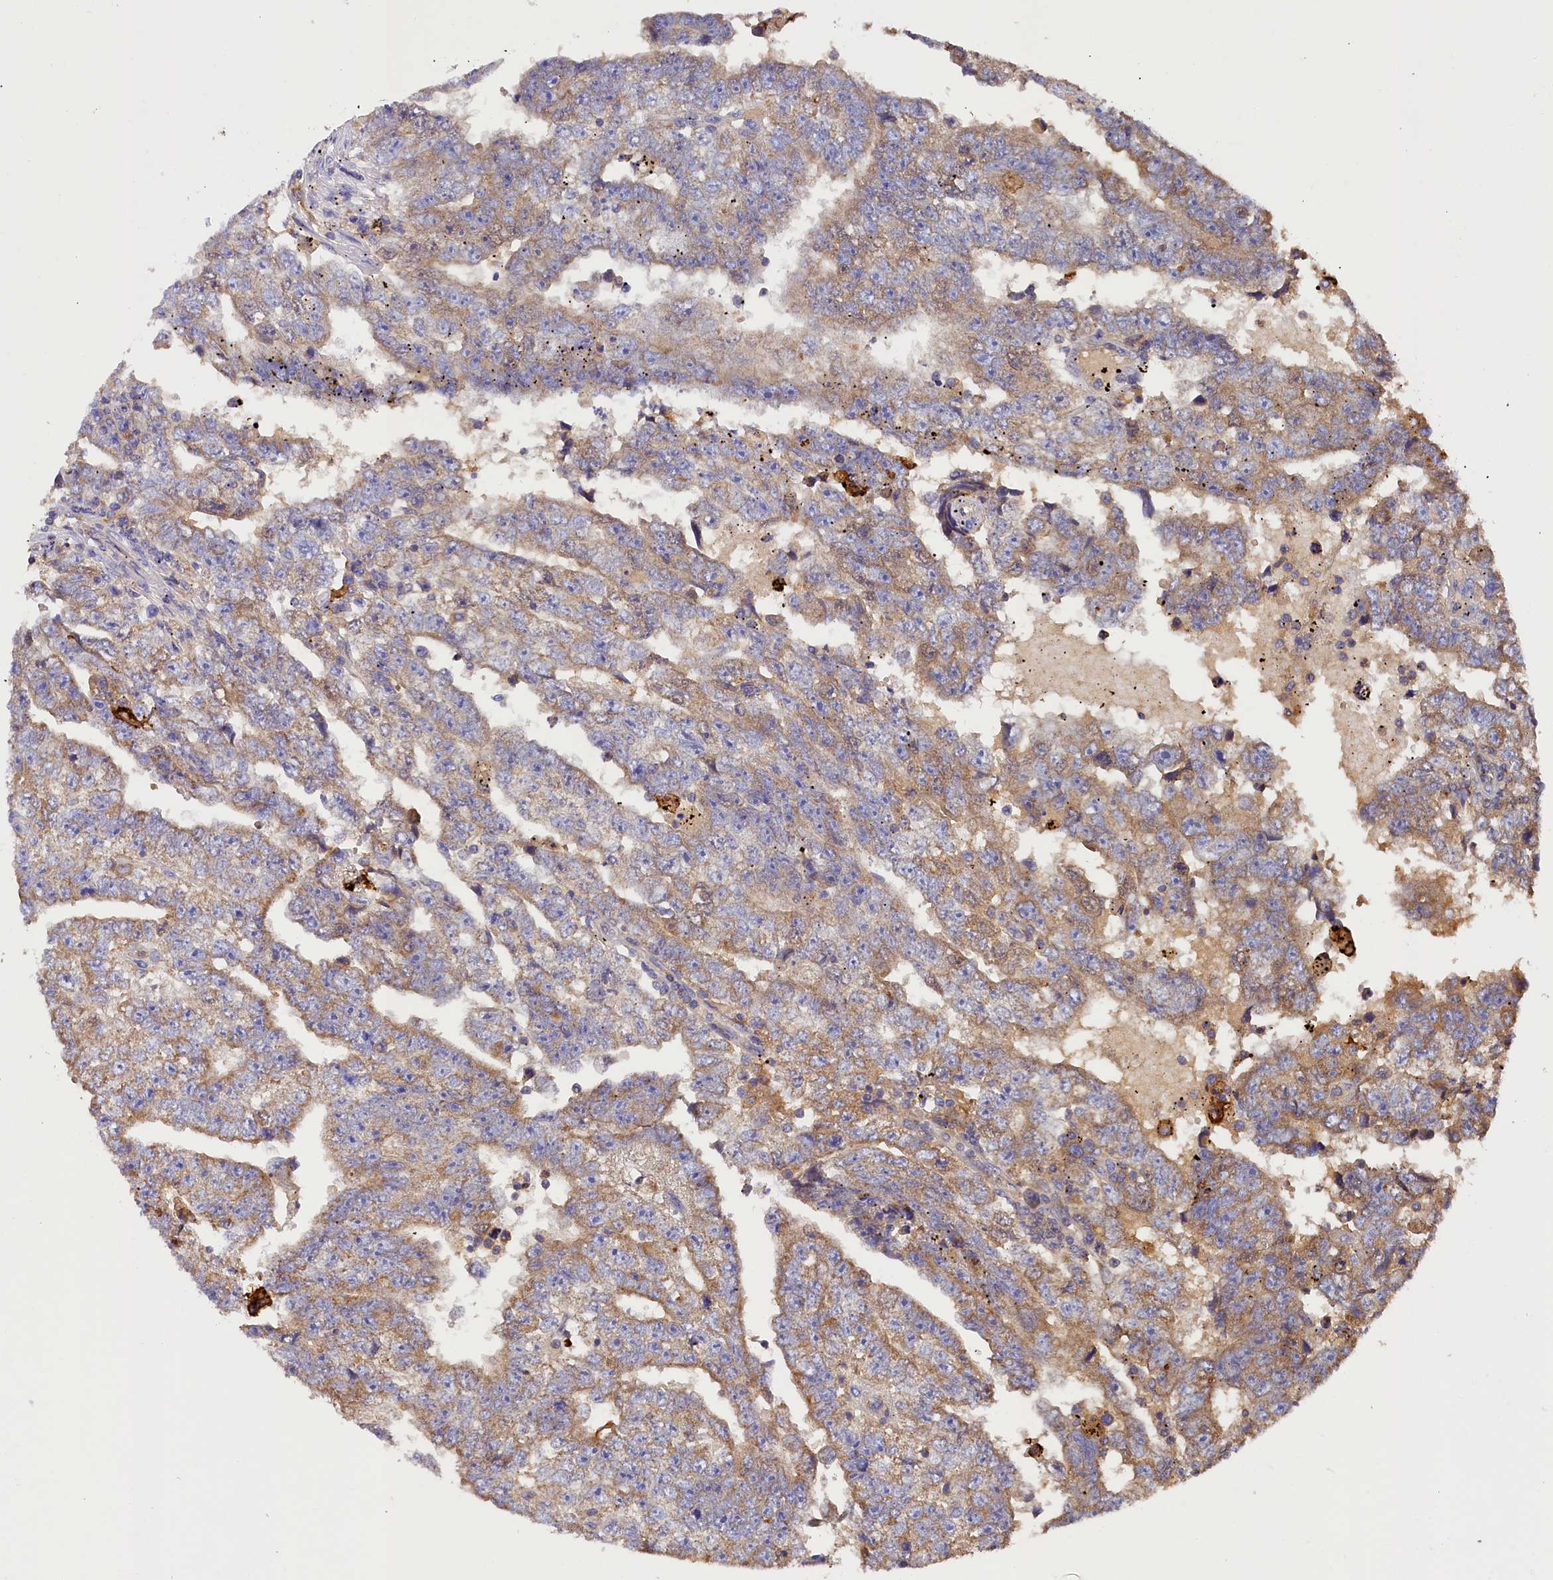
{"staining": {"intensity": "moderate", "quantity": "25%-75%", "location": "cytoplasmic/membranous"}, "tissue": "testis cancer", "cell_type": "Tumor cells", "image_type": "cancer", "snomed": [{"axis": "morphology", "description": "Carcinoma, Embryonal, NOS"}, {"axis": "topography", "description": "Testis"}], "caption": "A brown stain highlights moderate cytoplasmic/membranous staining of a protein in embryonal carcinoma (testis) tumor cells.", "gene": "SEC31B", "patient": {"sex": "male", "age": 25}}